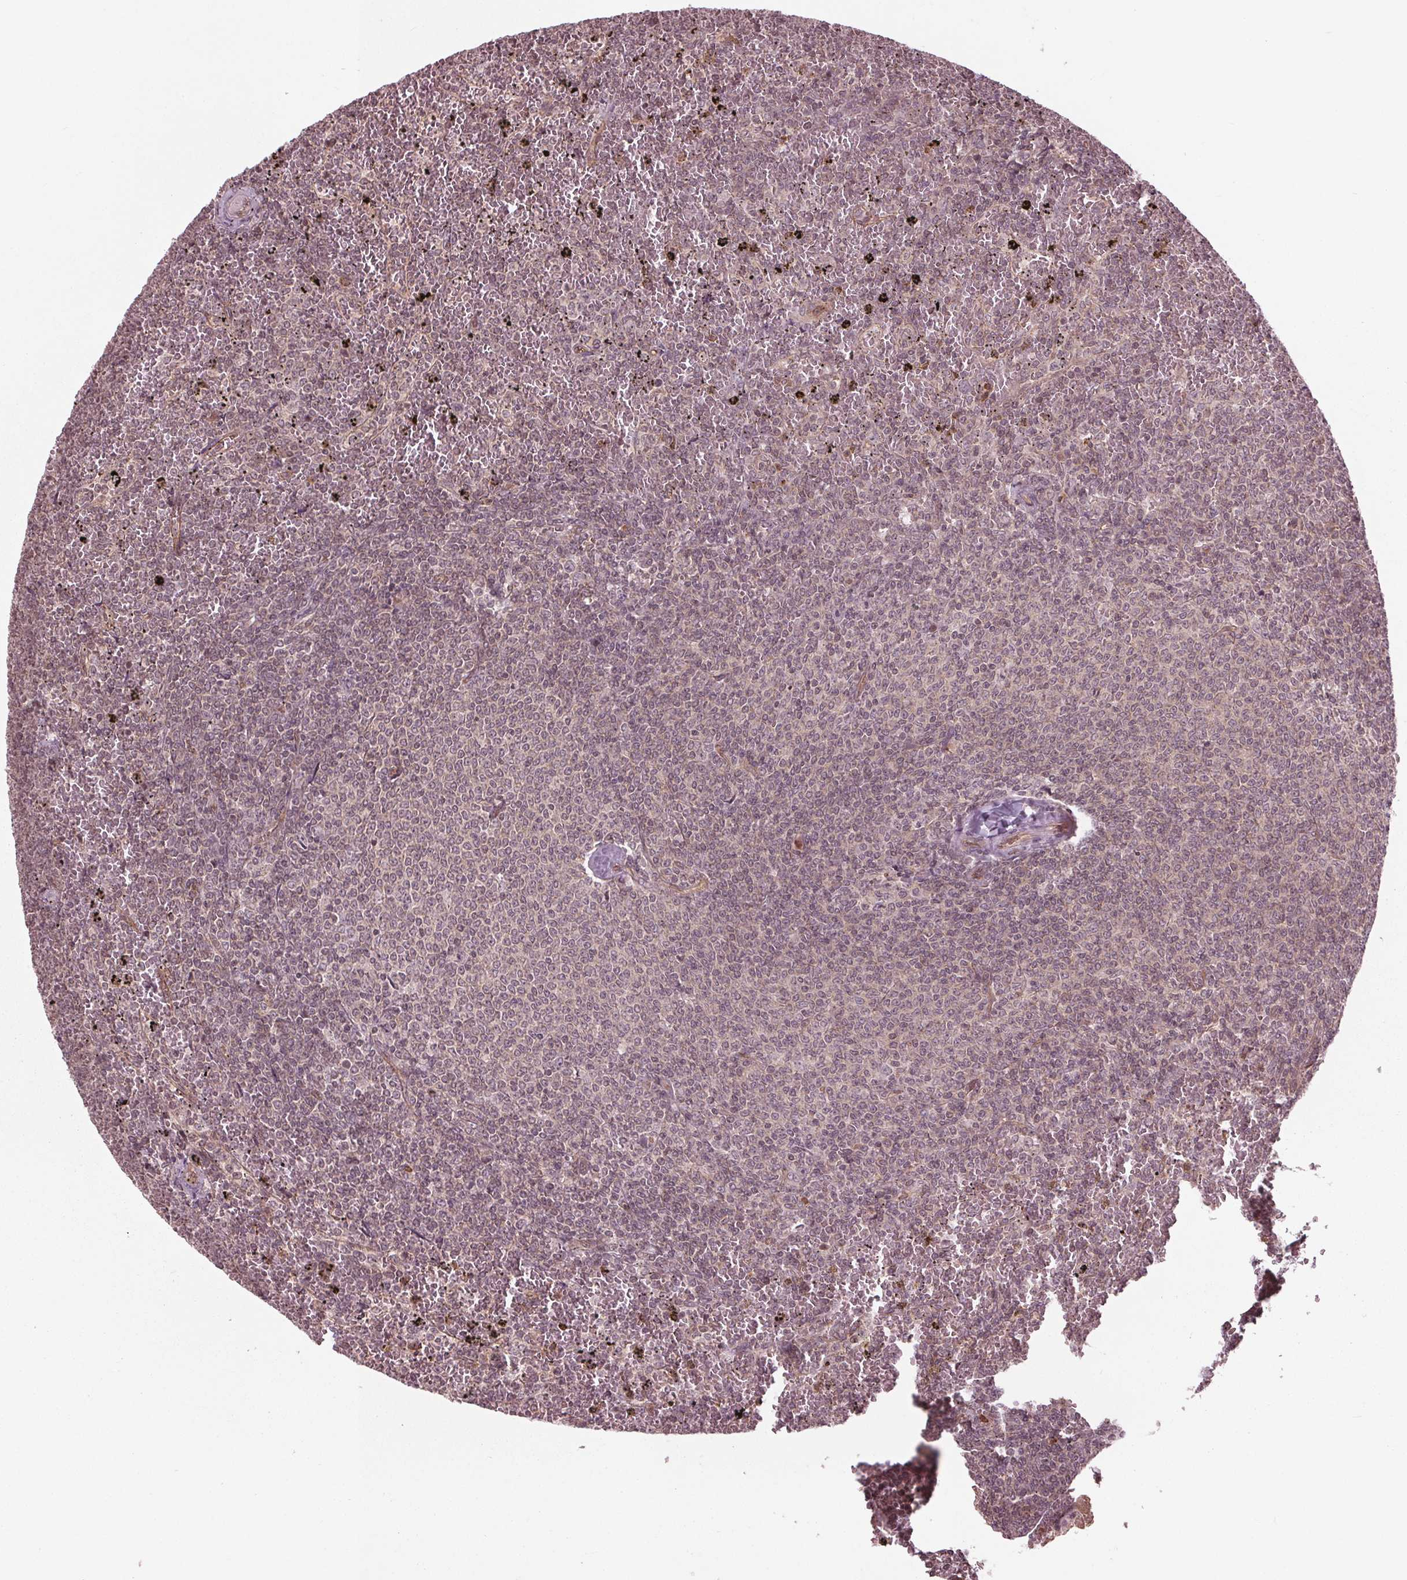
{"staining": {"intensity": "weak", "quantity": "<25%", "location": "nuclear"}, "tissue": "lymphoma", "cell_type": "Tumor cells", "image_type": "cancer", "snomed": [{"axis": "morphology", "description": "Malignant lymphoma, non-Hodgkin's type, Low grade"}, {"axis": "topography", "description": "Spleen"}], "caption": "High magnification brightfield microscopy of lymphoma stained with DAB (3,3'-diaminobenzidine) (brown) and counterstained with hematoxylin (blue): tumor cells show no significant expression.", "gene": "BTBD1", "patient": {"sex": "female", "age": 77}}